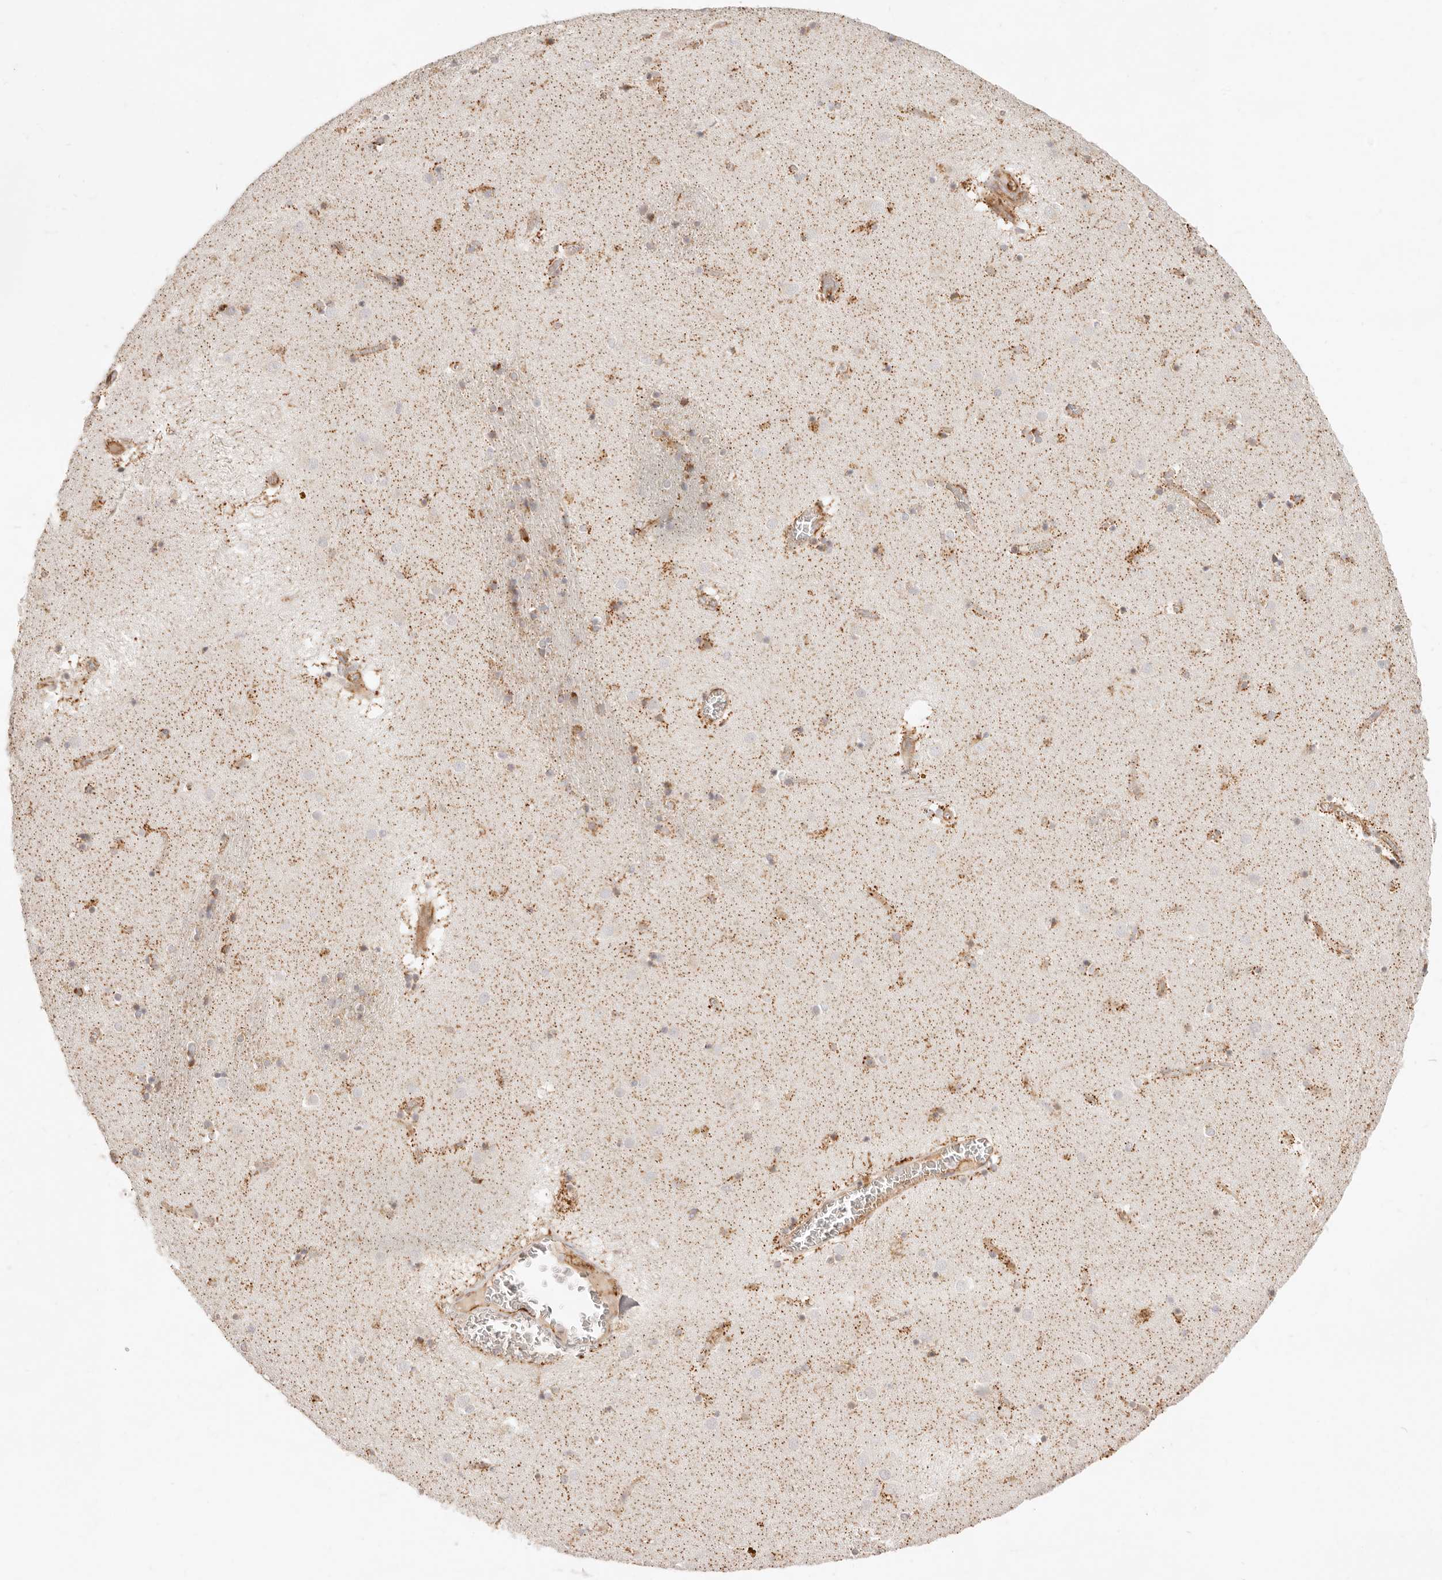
{"staining": {"intensity": "moderate", "quantity": "25%-75%", "location": "cytoplasmic/membranous"}, "tissue": "caudate", "cell_type": "Glial cells", "image_type": "normal", "snomed": [{"axis": "morphology", "description": "Normal tissue, NOS"}, {"axis": "topography", "description": "Lateral ventricle wall"}], "caption": "Human caudate stained for a protein (brown) shows moderate cytoplasmic/membranous positive expression in about 25%-75% of glial cells.", "gene": "SASS6", "patient": {"sex": "male", "age": 70}}